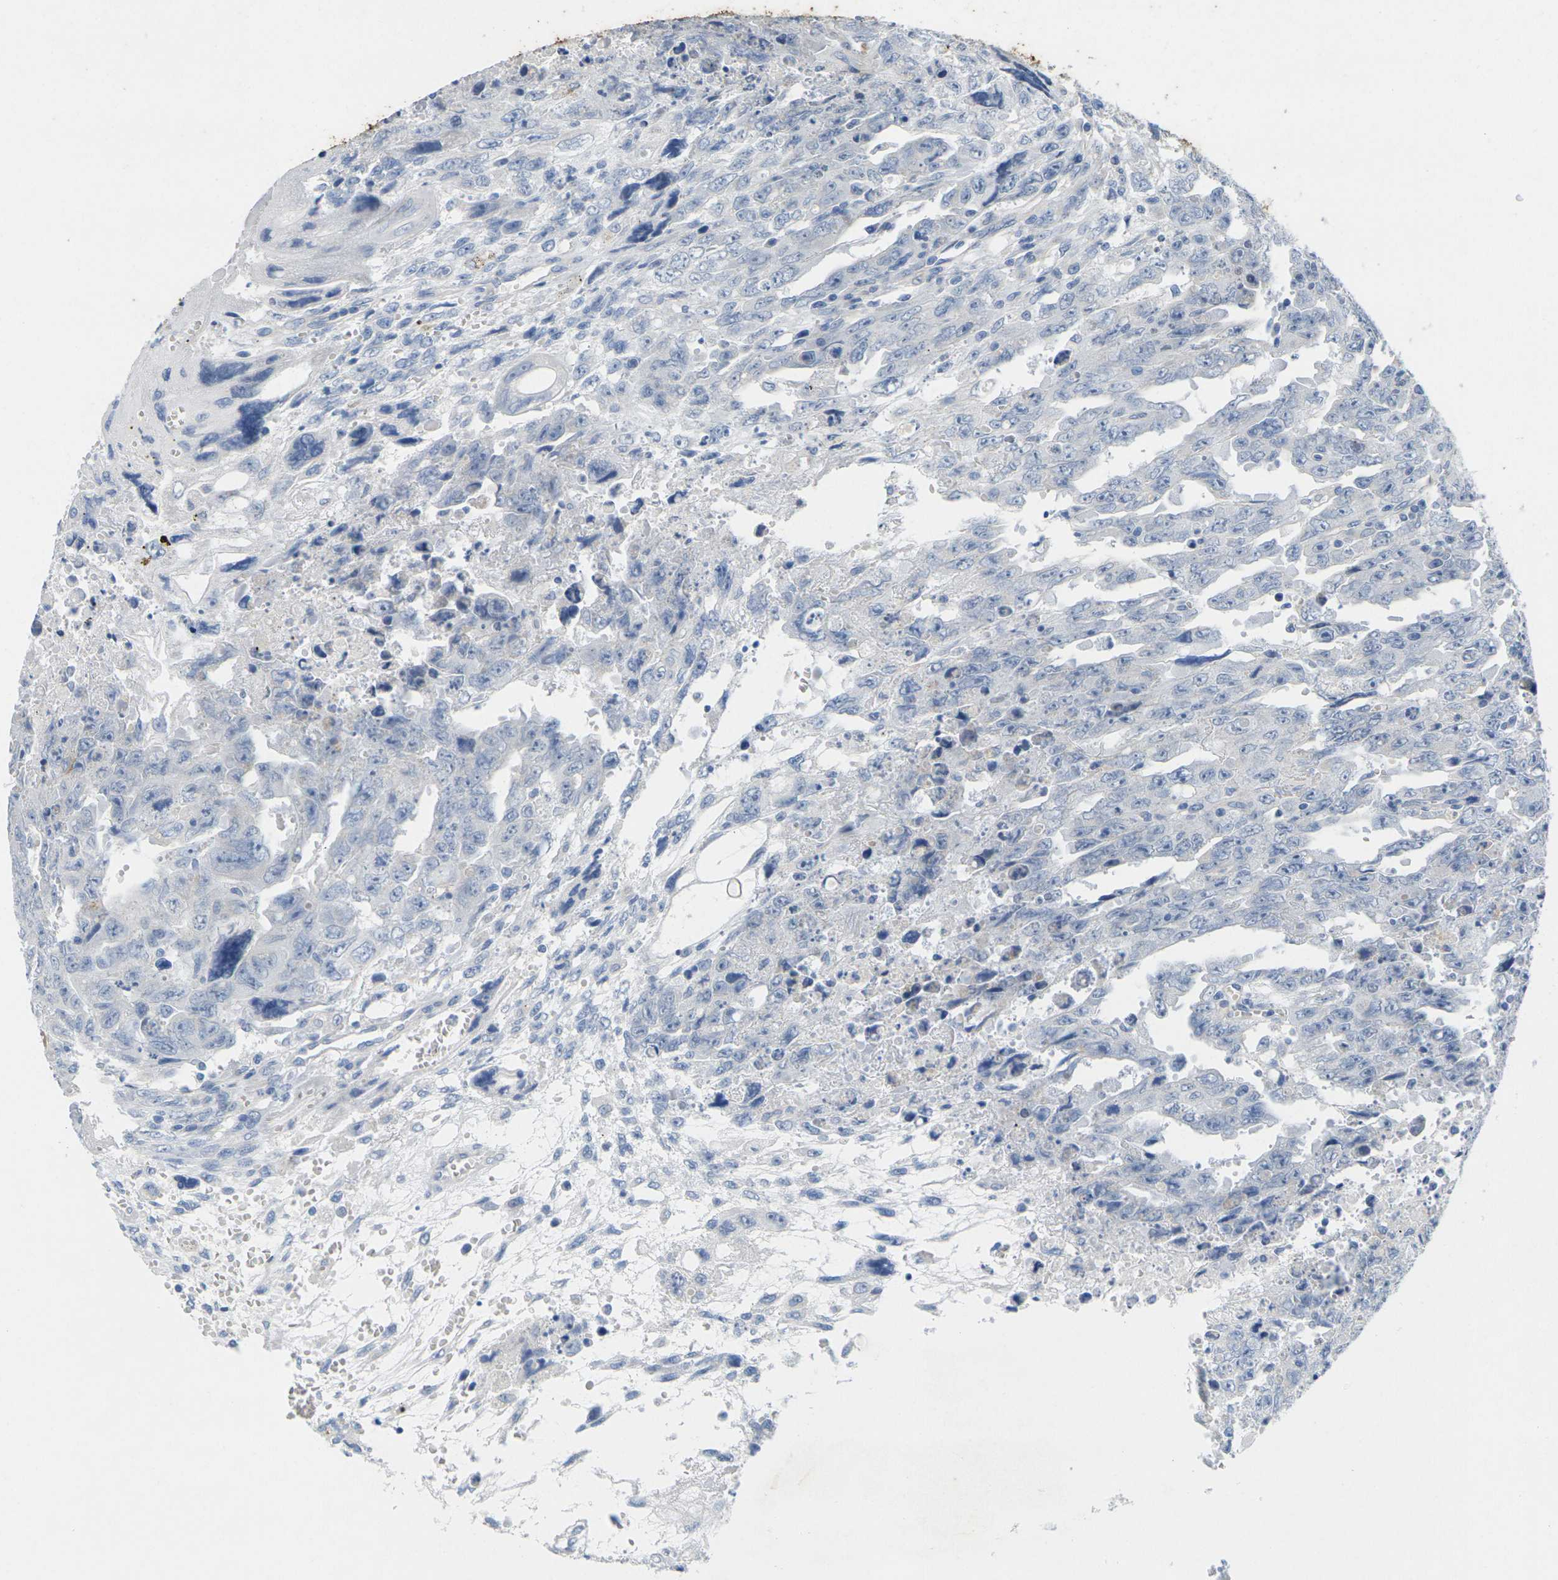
{"staining": {"intensity": "negative", "quantity": "none", "location": "none"}, "tissue": "testis cancer", "cell_type": "Tumor cells", "image_type": "cancer", "snomed": [{"axis": "morphology", "description": "Carcinoma, Embryonal, NOS"}, {"axis": "topography", "description": "Testis"}], "caption": "High power microscopy histopathology image of an IHC micrograph of testis cancer (embryonal carcinoma), revealing no significant positivity in tumor cells.", "gene": "TNNI3", "patient": {"sex": "male", "age": 28}}